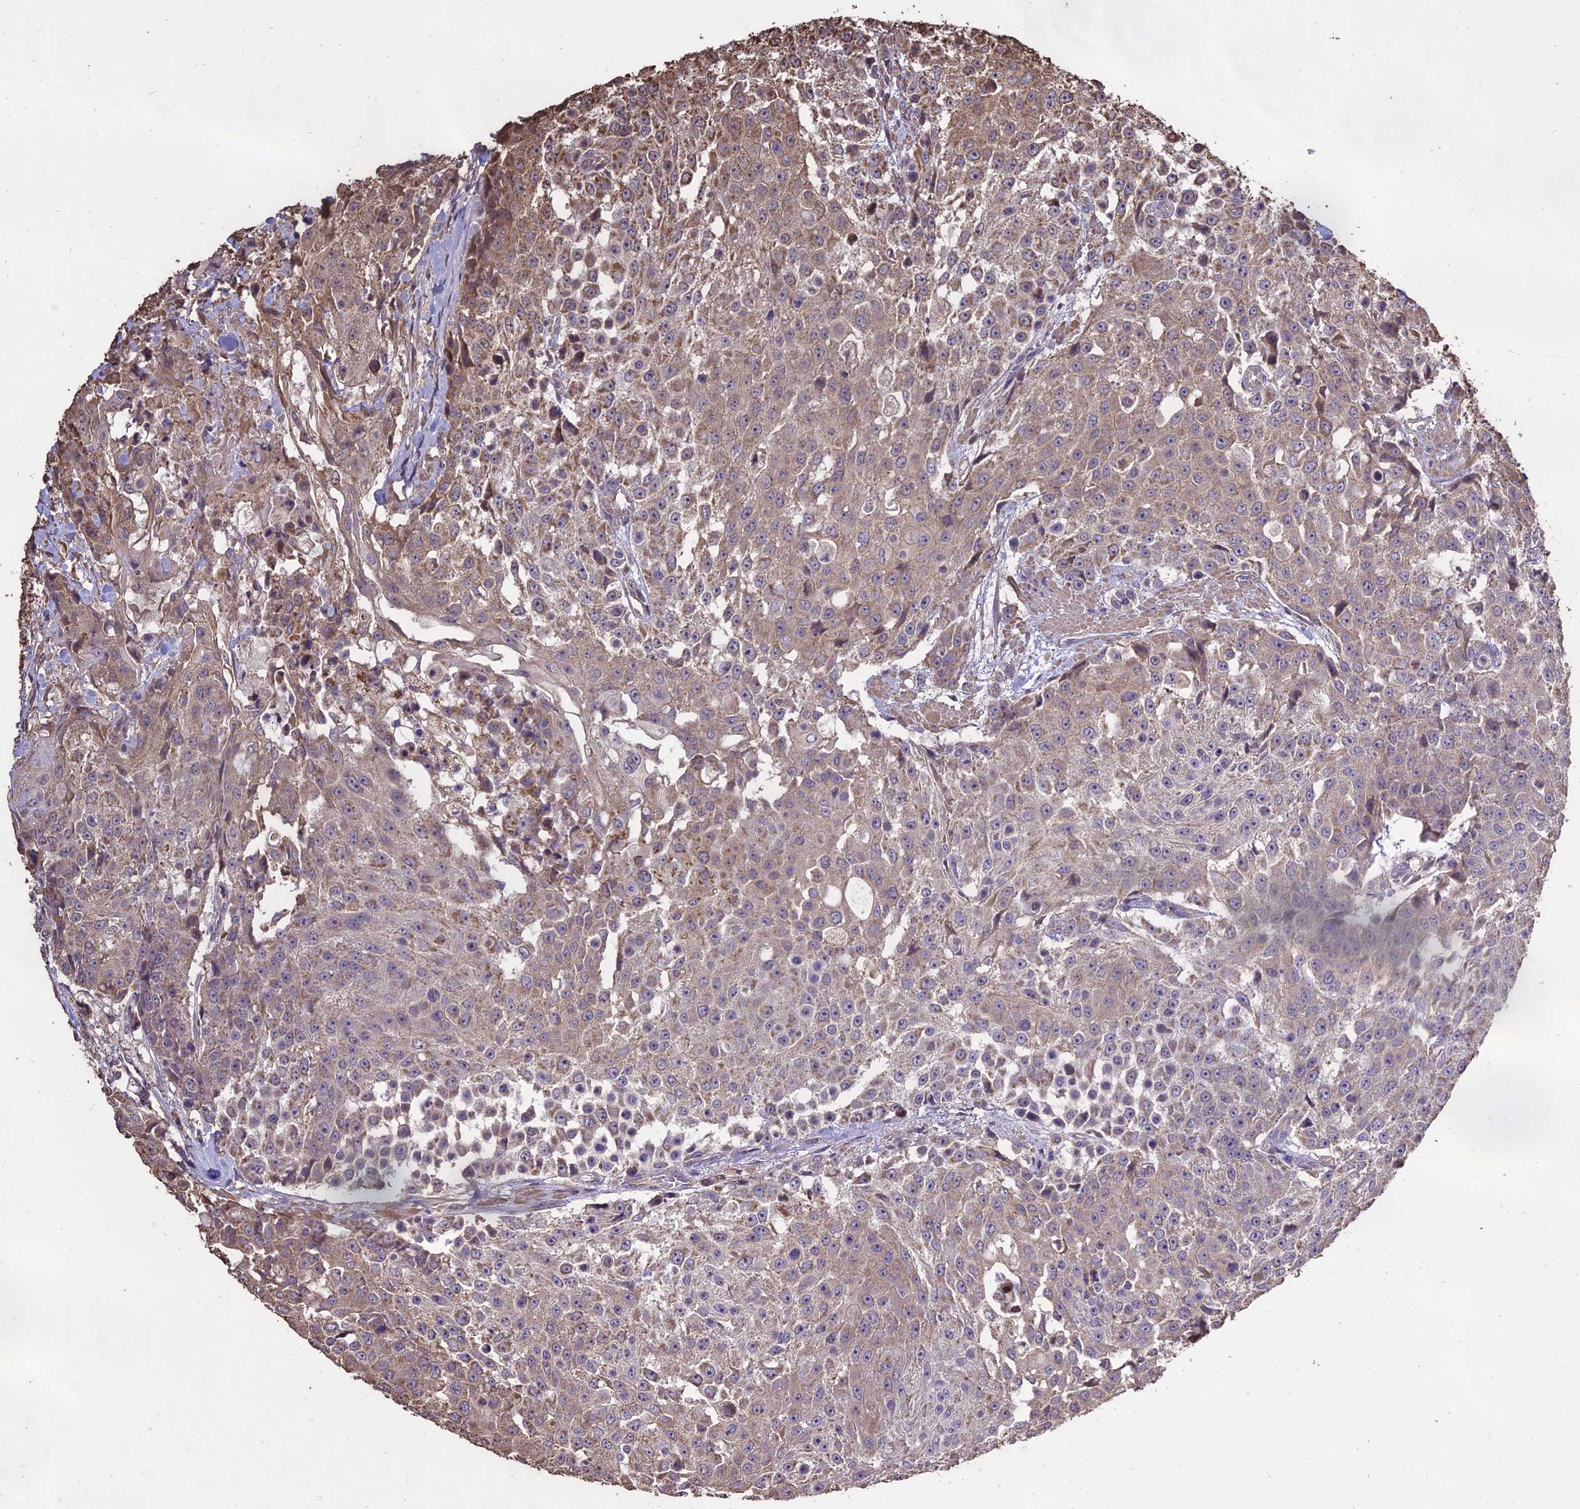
{"staining": {"intensity": "weak", "quantity": "<25%", "location": "cytoplasmic/membranous"}, "tissue": "urothelial cancer", "cell_type": "Tumor cells", "image_type": "cancer", "snomed": [{"axis": "morphology", "description": "Urothelial carcinoma, High grade"}, {"axis": "topography", "description": "Urinary bladder"}], "caption": "This is a histopathology image of IHC staining of urothelial cancer, which shows no staining in tumor cells.", "gene": "PGPEP1L", "patient": {"sex": "female", "age": 63}}